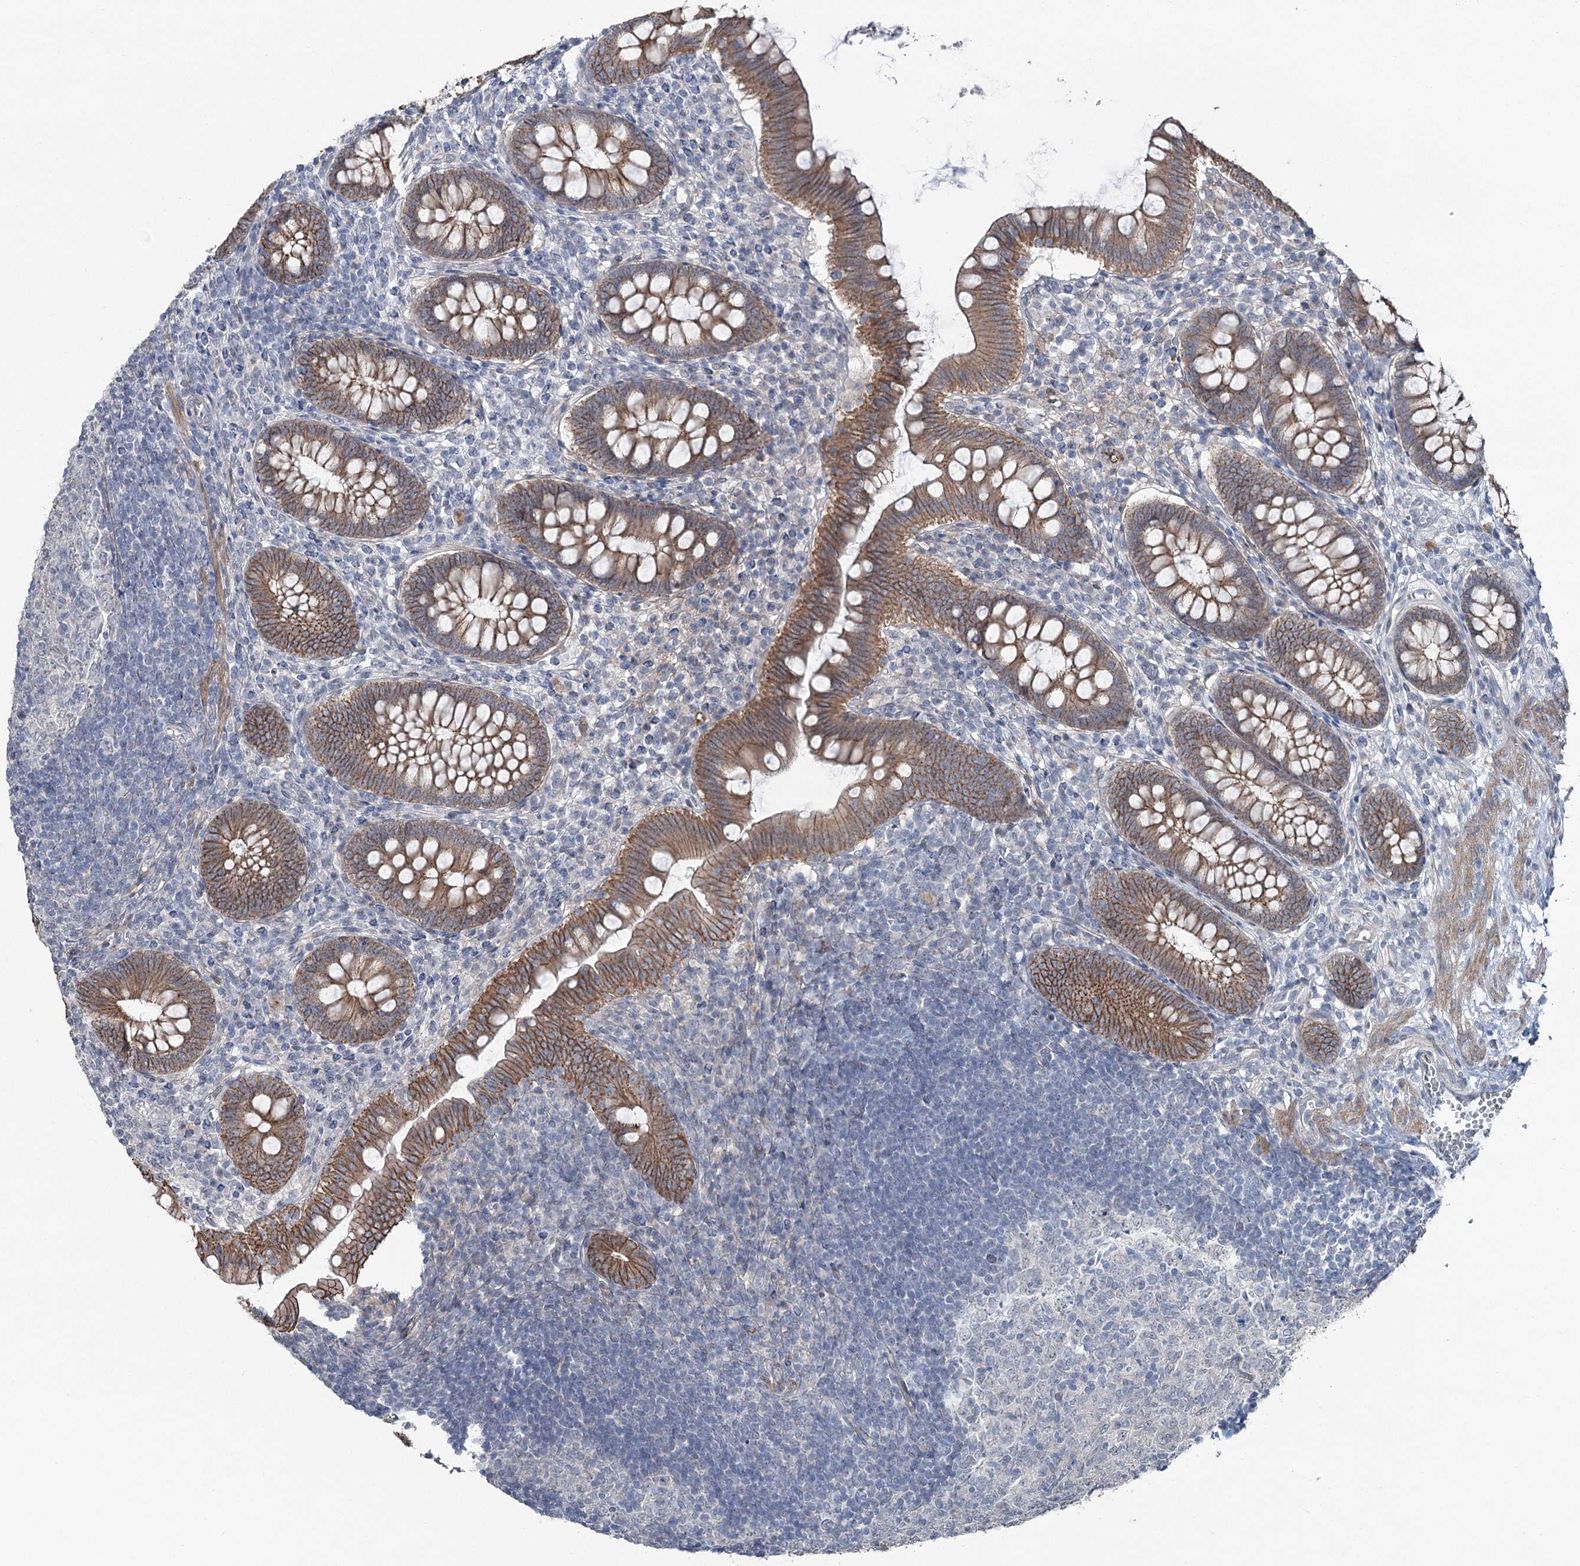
{"staining": {"intensity": "strong", "quantity": ">75%", "location": "cytoplasmic/membranous"}, "tissue": "appendix", "cell_type": "Glandular cells", "image_type": "normal", "snomed": [{"axis": "morphology", "description": "Normal tissue, NOS"}, {"axis": "topography", "description": "Appendix"}], "caption": "A micrograph of human appendix stained for a protein reveals strong cytoplasmic/membranous brown staining in glandular cells. The protein of interest is stained brown, and the nuclei are stained in blue (DAB (3,3'-diaminobenzidine) IHC with brightfield microscopy, high magnification).", "gene": "FAM120B", "patient": {"sex": "male", "age": 14}}